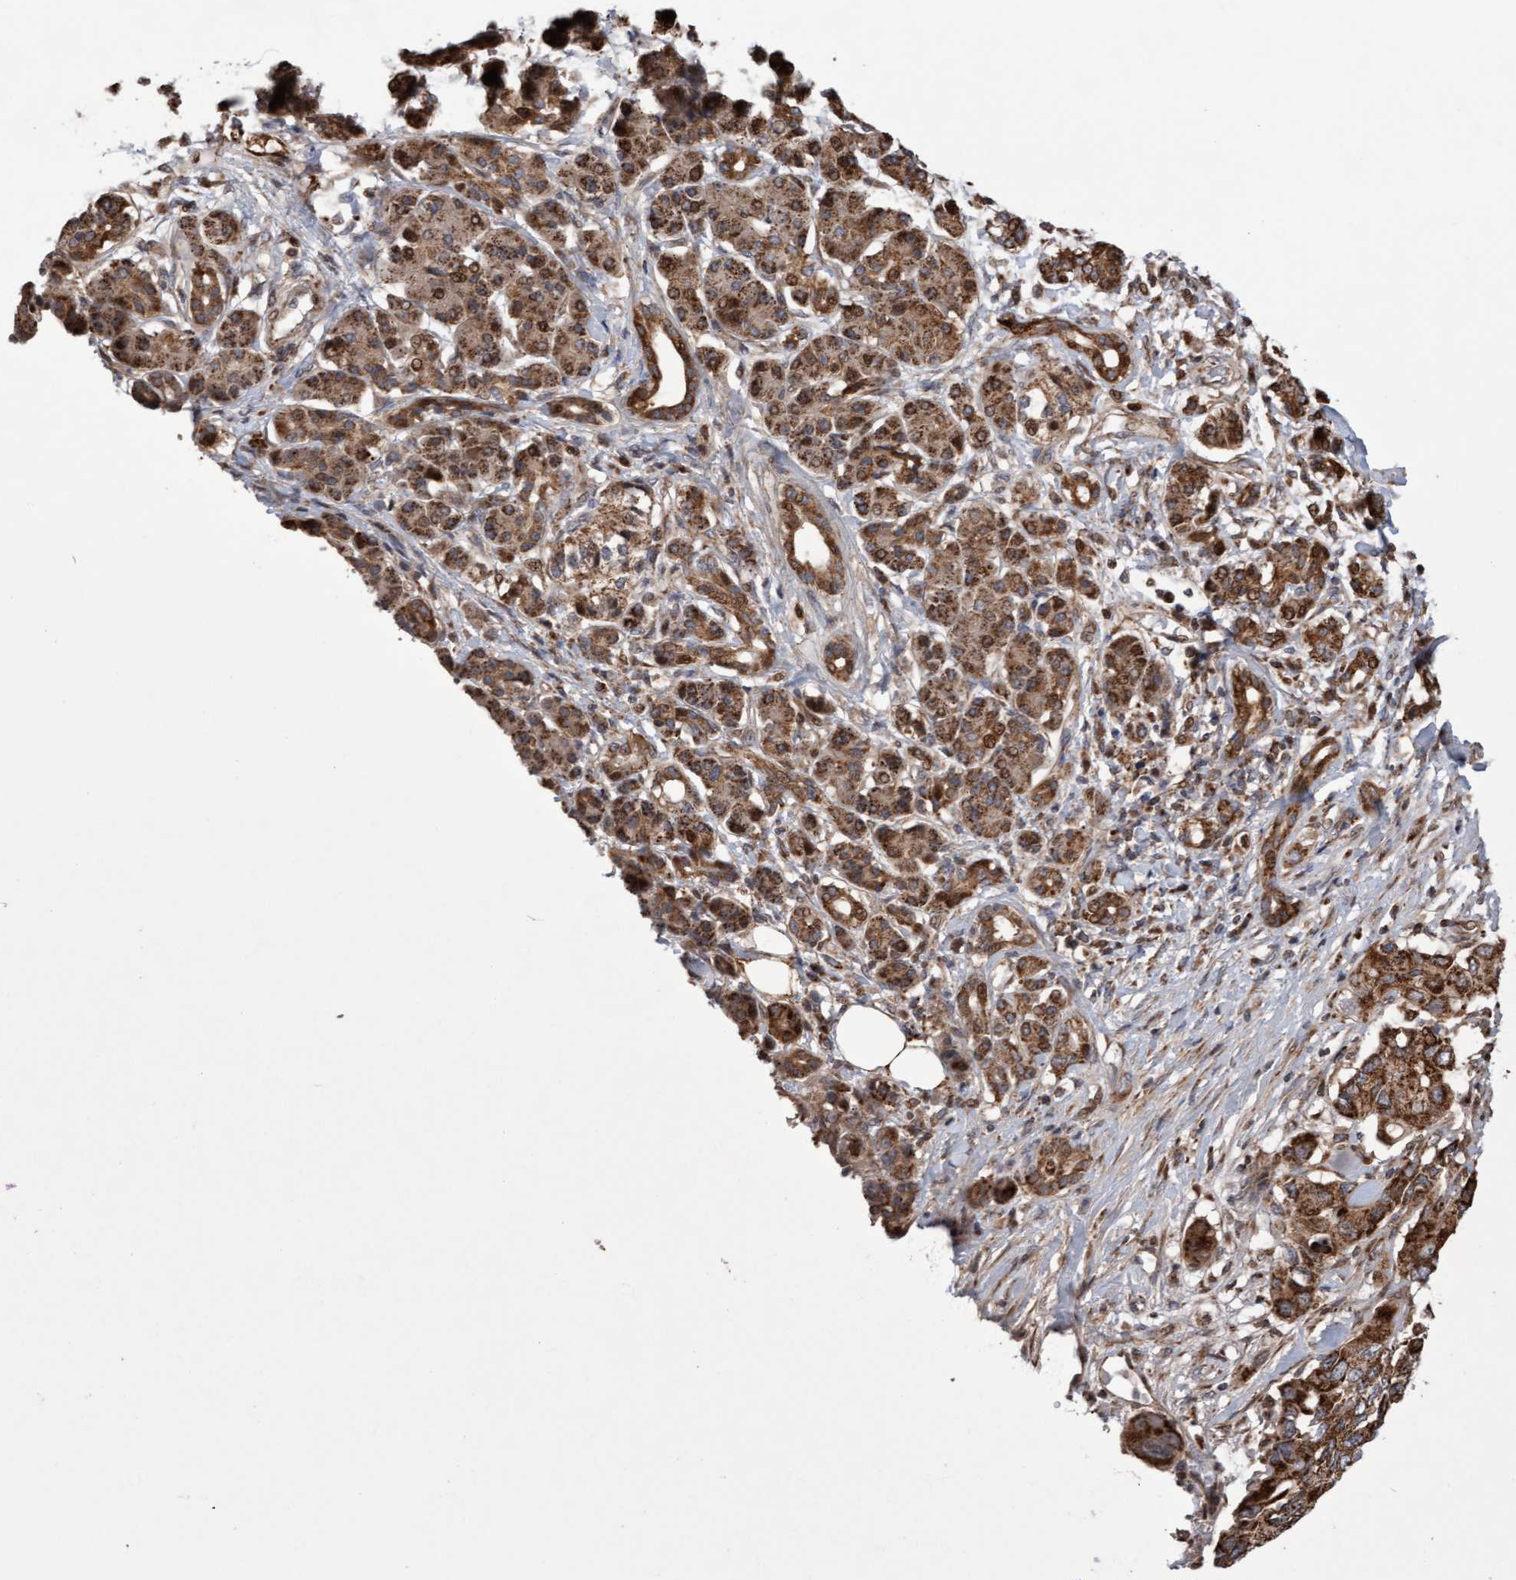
{"staining": {"intensity": "moderate", "quantity": ">75%", "location": "cytoplasmic/membranous"}, "tissue": "pancreatic cancer", "cell_type": "Tumor cells", "image_type": "cancer", "snomed": [{"axis": "morphology", "description": "Adenocarcinoma, NOS"}, {"axis": "topography", "description": "Pancreas"}], "caption": "Protein staining of adenocarcinoma (pancreatic) tissue demonstrates moderate cytoplasmic/membranous positivity in about >75% of tumor cells. (DAB (3,3'-diaminobenzidine) = brown stain, brightfield microscopy at high magnification).", "gene": "PECR", "patient": {"sex": "female", "age": 56}}